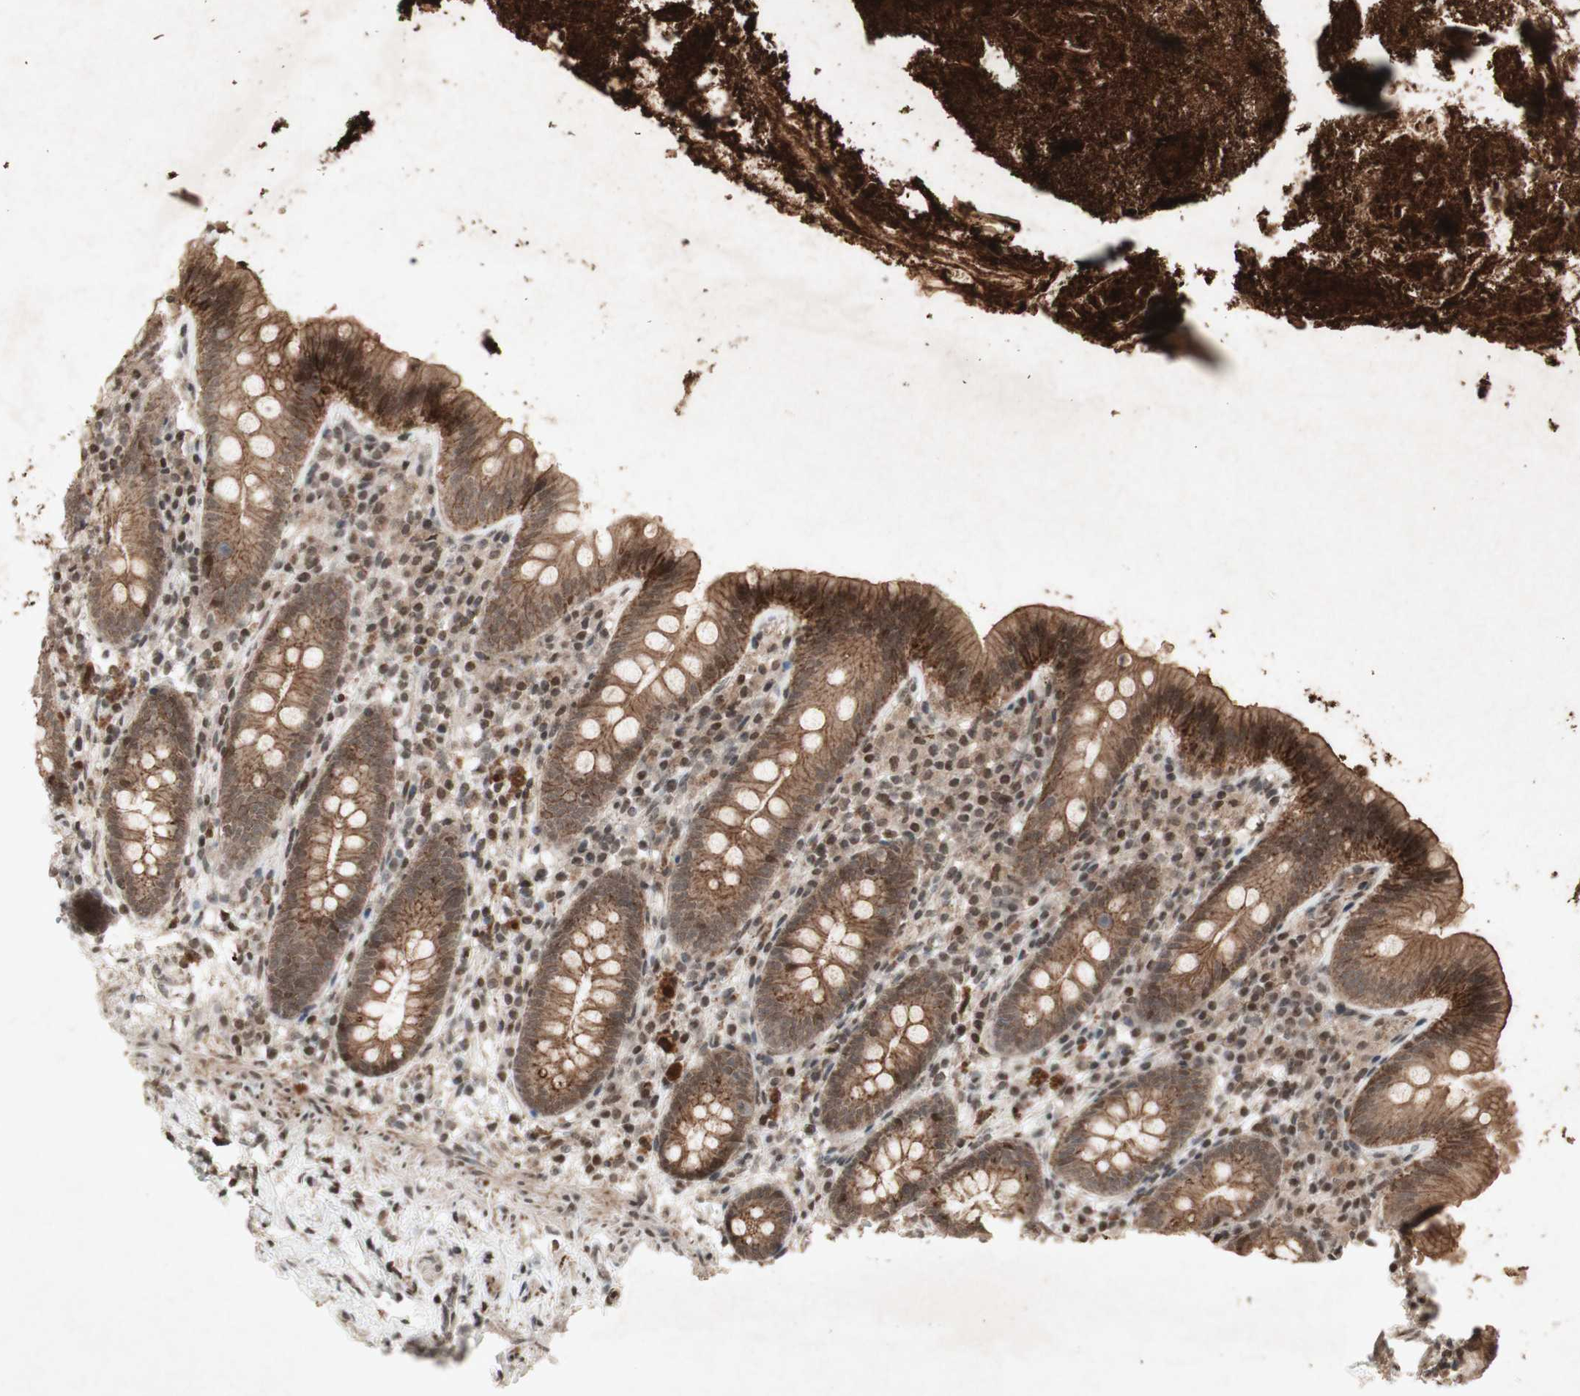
{"staining": {"intensity": "moderate", "quantity": ">75%", "location": "cytoplasmic/membranous,nuclear"}, "tissue": "appendix", "cell_type": "Glandular cells", "image_type": "normal", "snomed": [{"axis": "morphology", "description": "Normal tissue, NOS"}, {"axis": "topography", "description": "Appendix"}], "caption": "IHC (DAB (3,3'-diaminobenzidine)) staining of normal human appendix exhibits moderate cytoplasmic/membranous,nuclear protein expression in approximately >75% of glandular cells. Using DAB (3,3'-diaminobenzidine) (brown) and hematoxylin (blue) stains, captured at high magnification using brightfield microscopy.", "gene": "PLXNA1", "patient": {"sex": "male", "age": 52}}